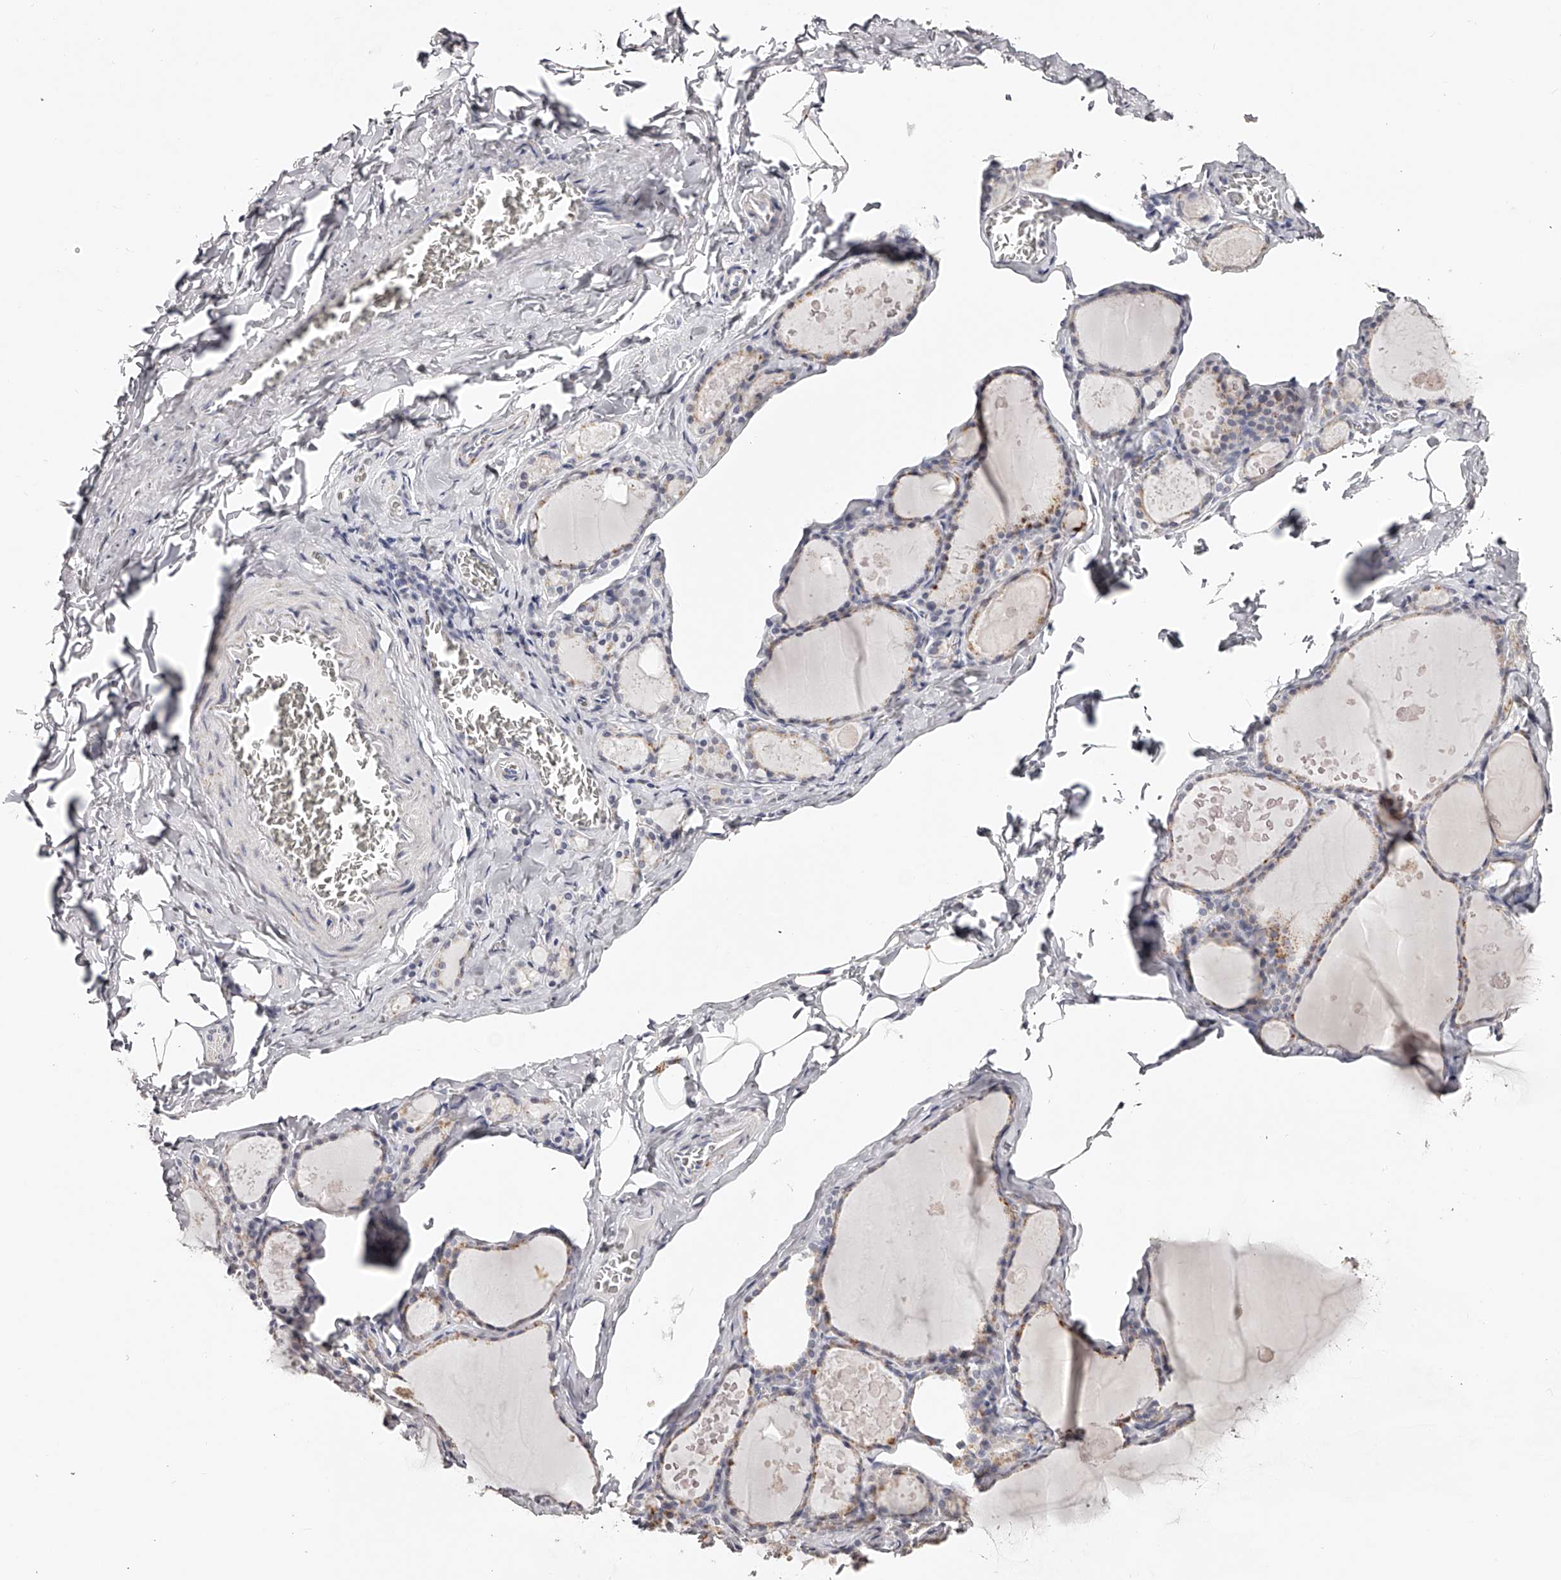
{"staining": {"intensity": "weak", "quantity": "<25%", "location": "cytoplasmic/membranous"}, "tissue": "thyroid gland", "cell_type": "Glandular cells", "image_type": "normal", "snomed": [{"axis": "morphology", "description": "Normal tissue, NOS"}, {"axis": "topography", "description": "Thyroid gland"}], "caption": "Immunohistochemical staining of benign human thyroid gland shows no significant staining in glandular cells. (Immunohistochemistry, brightfield microscopy, high magnification).", "gene": "SLC35D3", "patient": {"sex": "male", "age": 56}}